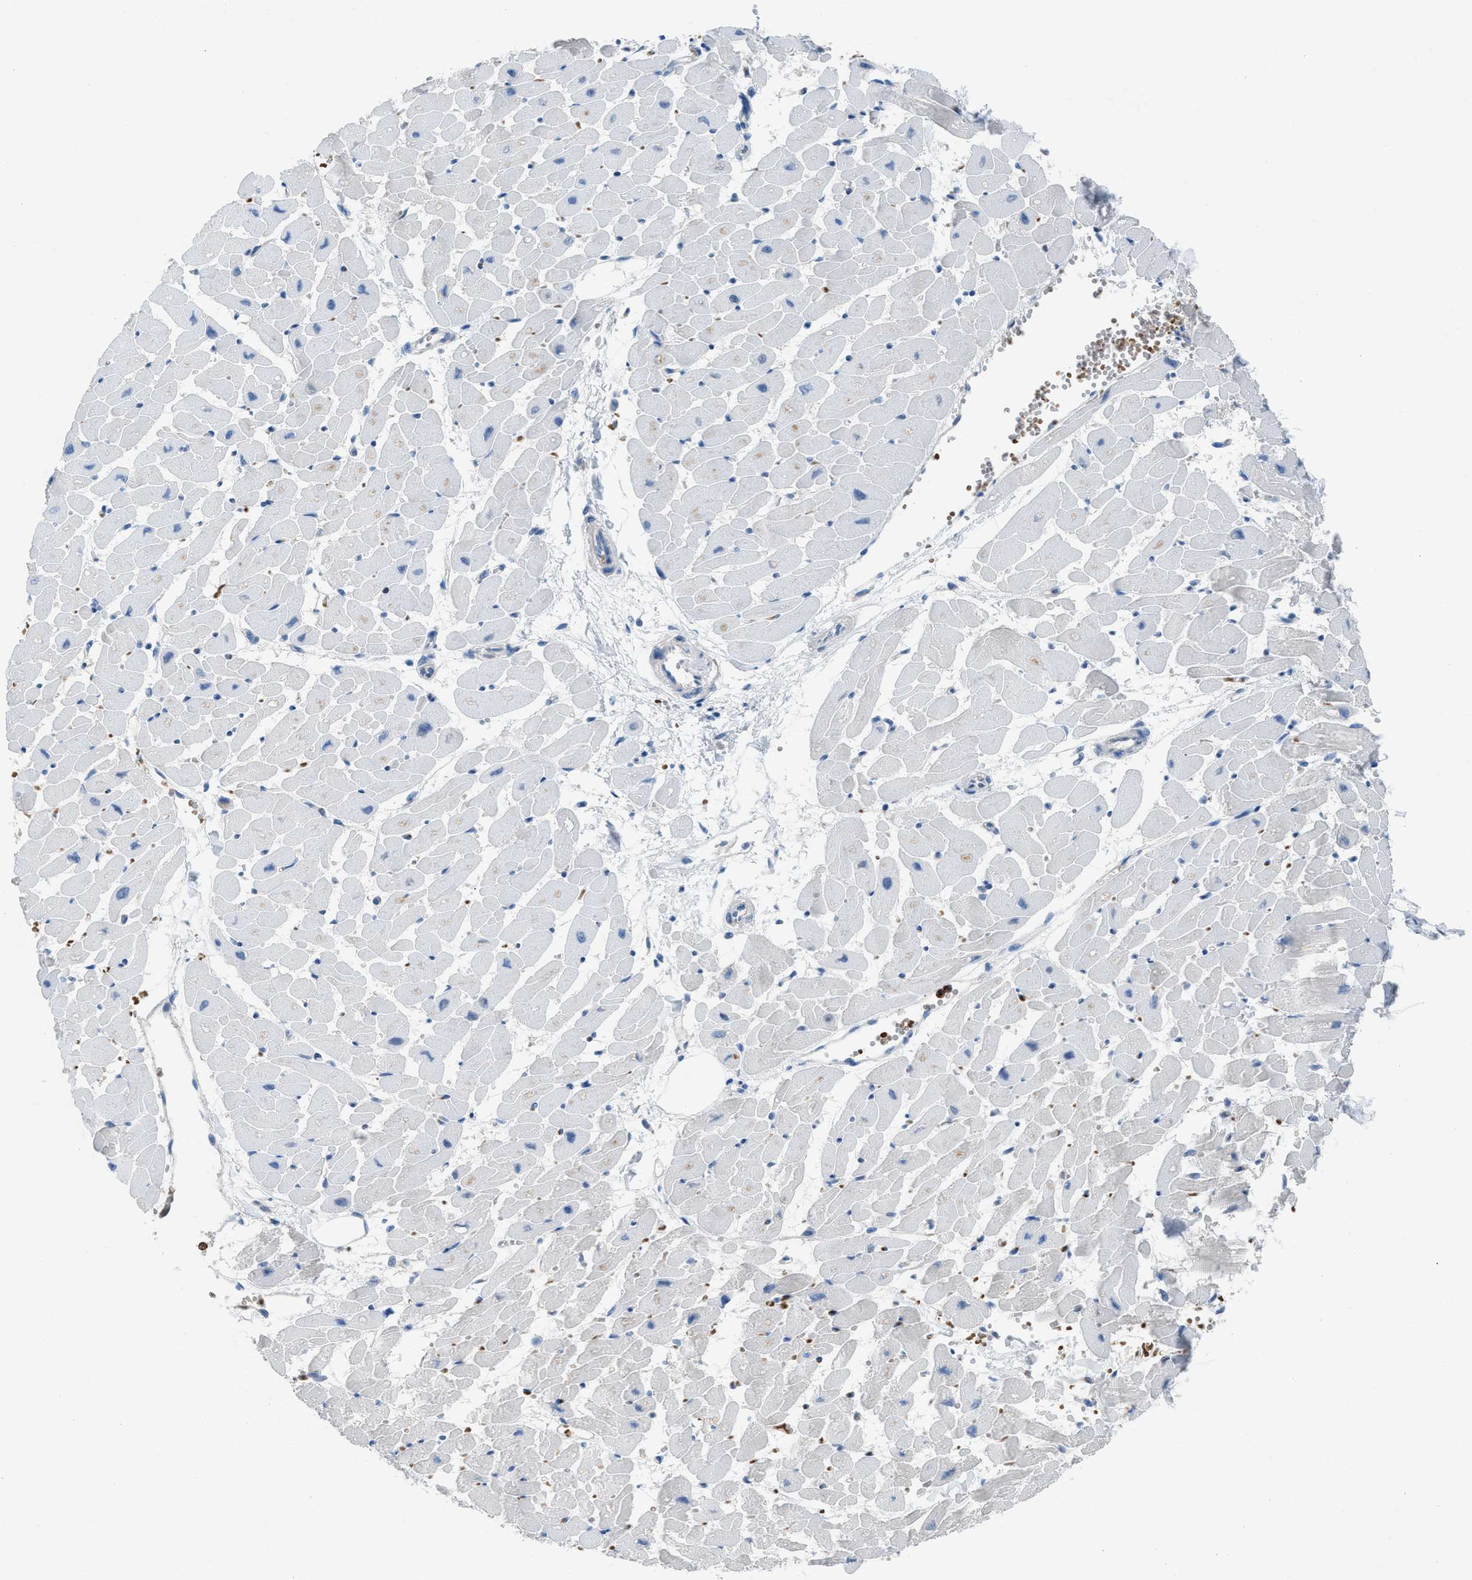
{"staining": {"intensity": "negative", "quantity": "none", "location": "none"}, "tissue": "heart muscle", "cell_type": "Cardiomyocytes", "image_type": "normal", "snomed": [{"axis": "morphology", "description": "Normal tissue, NOS"}, {"axis": "topography", "description": "Heart"}], "caption": "There is no significant expression in cardiomyocytes of heart muscle. Brightfield microscopy of immunohistochemistry (IHC) stained with DAB (brown) and hematoxylin (blue), captured at high magnification.", "gene": "CFAP77", "patient": {"sex": "female", "age": 19}}